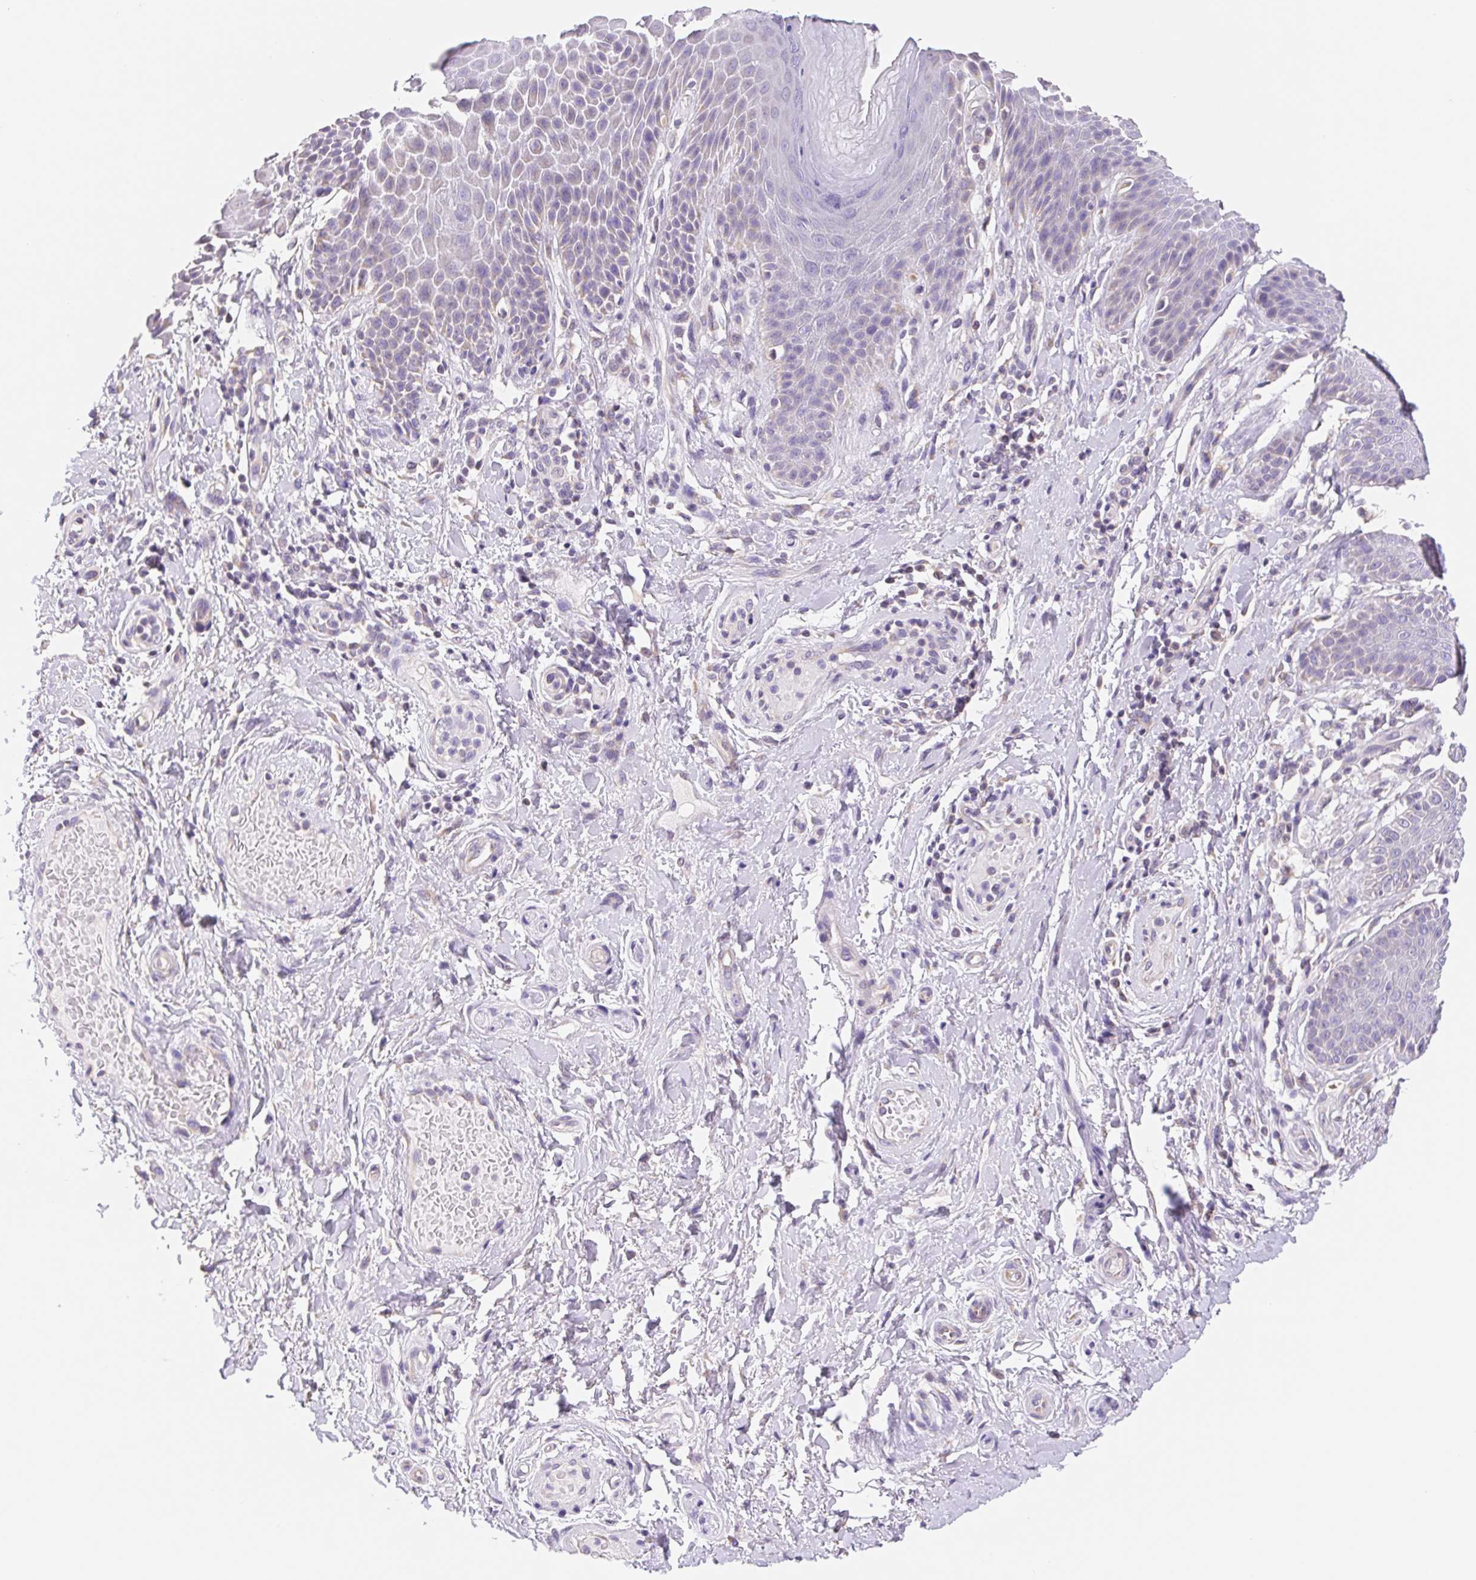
{"staining": {"intensity": "negative", "quantity": "none", "location": "none"}, "tissue": "skin", "cell_type": "Epidermal cells", "image_type": "normal", "snomed": [{"axis": "morphology", "description": "Normal tissue, NOS"}, {"axis": "topography", "description": "Anal"}, {"axis": "topography", "description": "Peripheral nerve tissue"}], "caption": "Immunohistochemistry (IHC) image of normal skin: human skin stained with DAB (3,3'-diaminobenzidine) exhibits no significant protein positivity in epidermal cells. (DAB IHC visualized using brightfield microscopy, high magnification).", "gene": "FKBP6", "patient": {"sex": "male", "age": 51}}